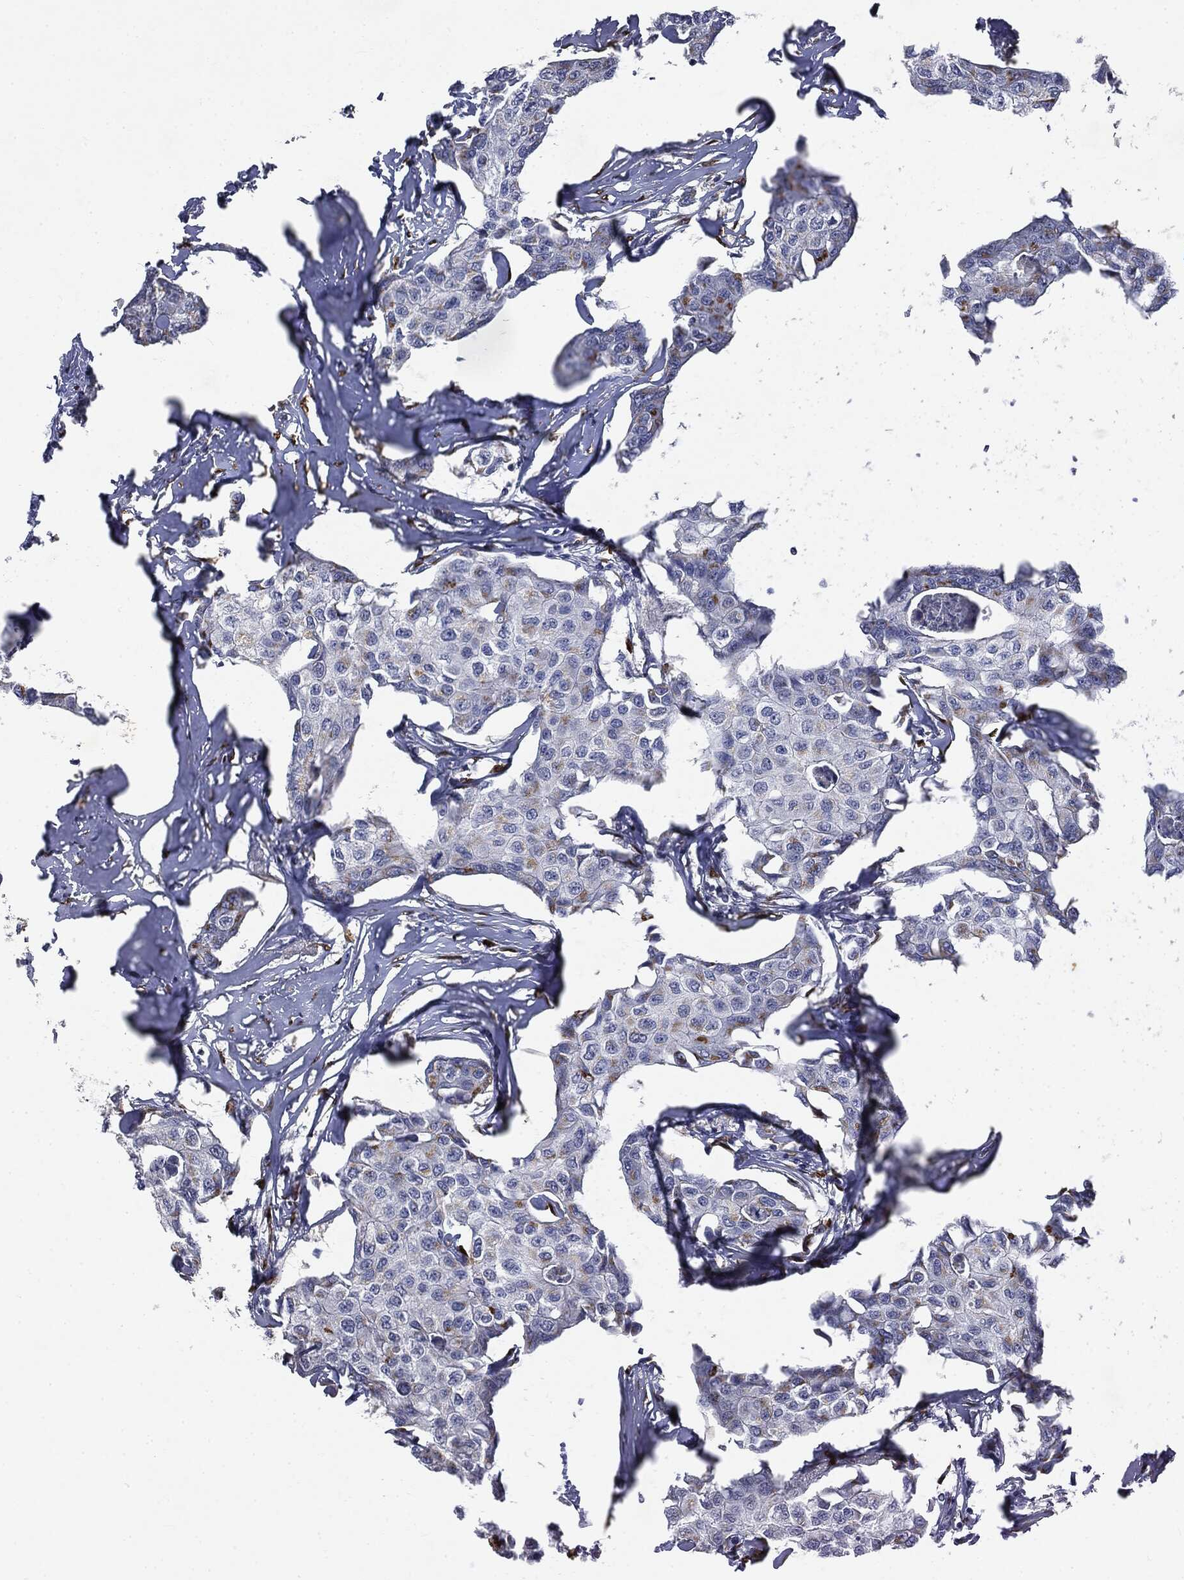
{"staining": {"intensity": "weak", "quantity": "<25%", "location": "cytoplasmic/membranous"}, "tissue": "breast cancer", "cell_type": "Tumor cells", "image_type": "cancer", "snomed": [{"axis": "morphology", "description": "Duct carcinoma"}, {"axis": "topography", "description": "Breast"}], "caption": "This is an immunohistochemistry histopathology image of invasive ductal carcinoma (breast). There is no positivity in tumor cells.", "gene": "CASD1", "patient": {"sex": "female", "age": 80}}